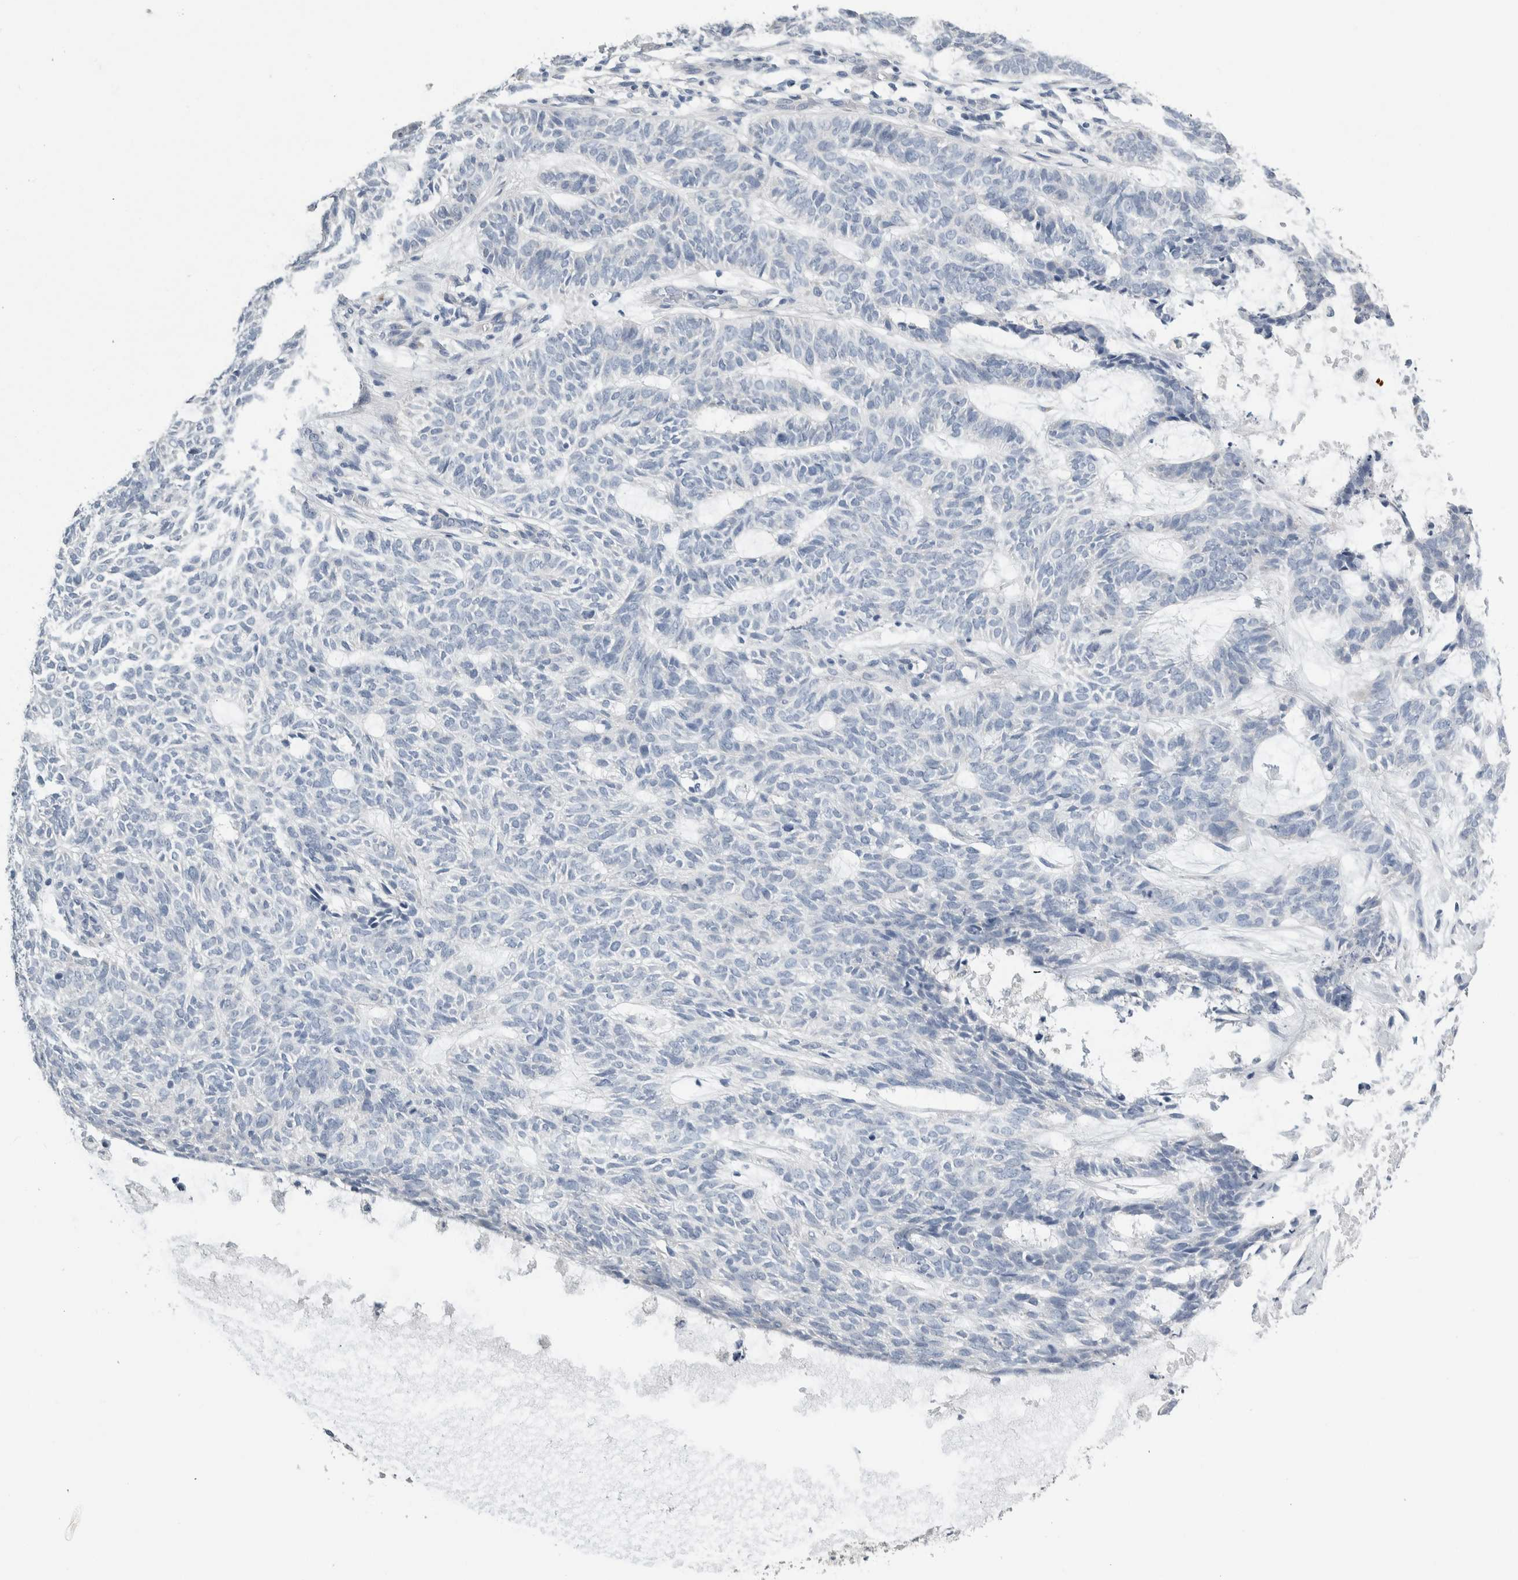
{"staining": {"intensity": "negative", "quantity": "none", "location": "none"}, "tissue": "skin cancer", "cell_type": "Tumor cells", "image_type": "cancer", "snomed": [{"axis": "morphology", "description": "Basal cell carcinoma"}, {"axis": "topography", "description": "Skin"}], "caption": "Tumor cells show no significant expression in skin basal cell carcinoma.", "gene": "NEFM", "patient": {"sex": "male", "age": 87}}